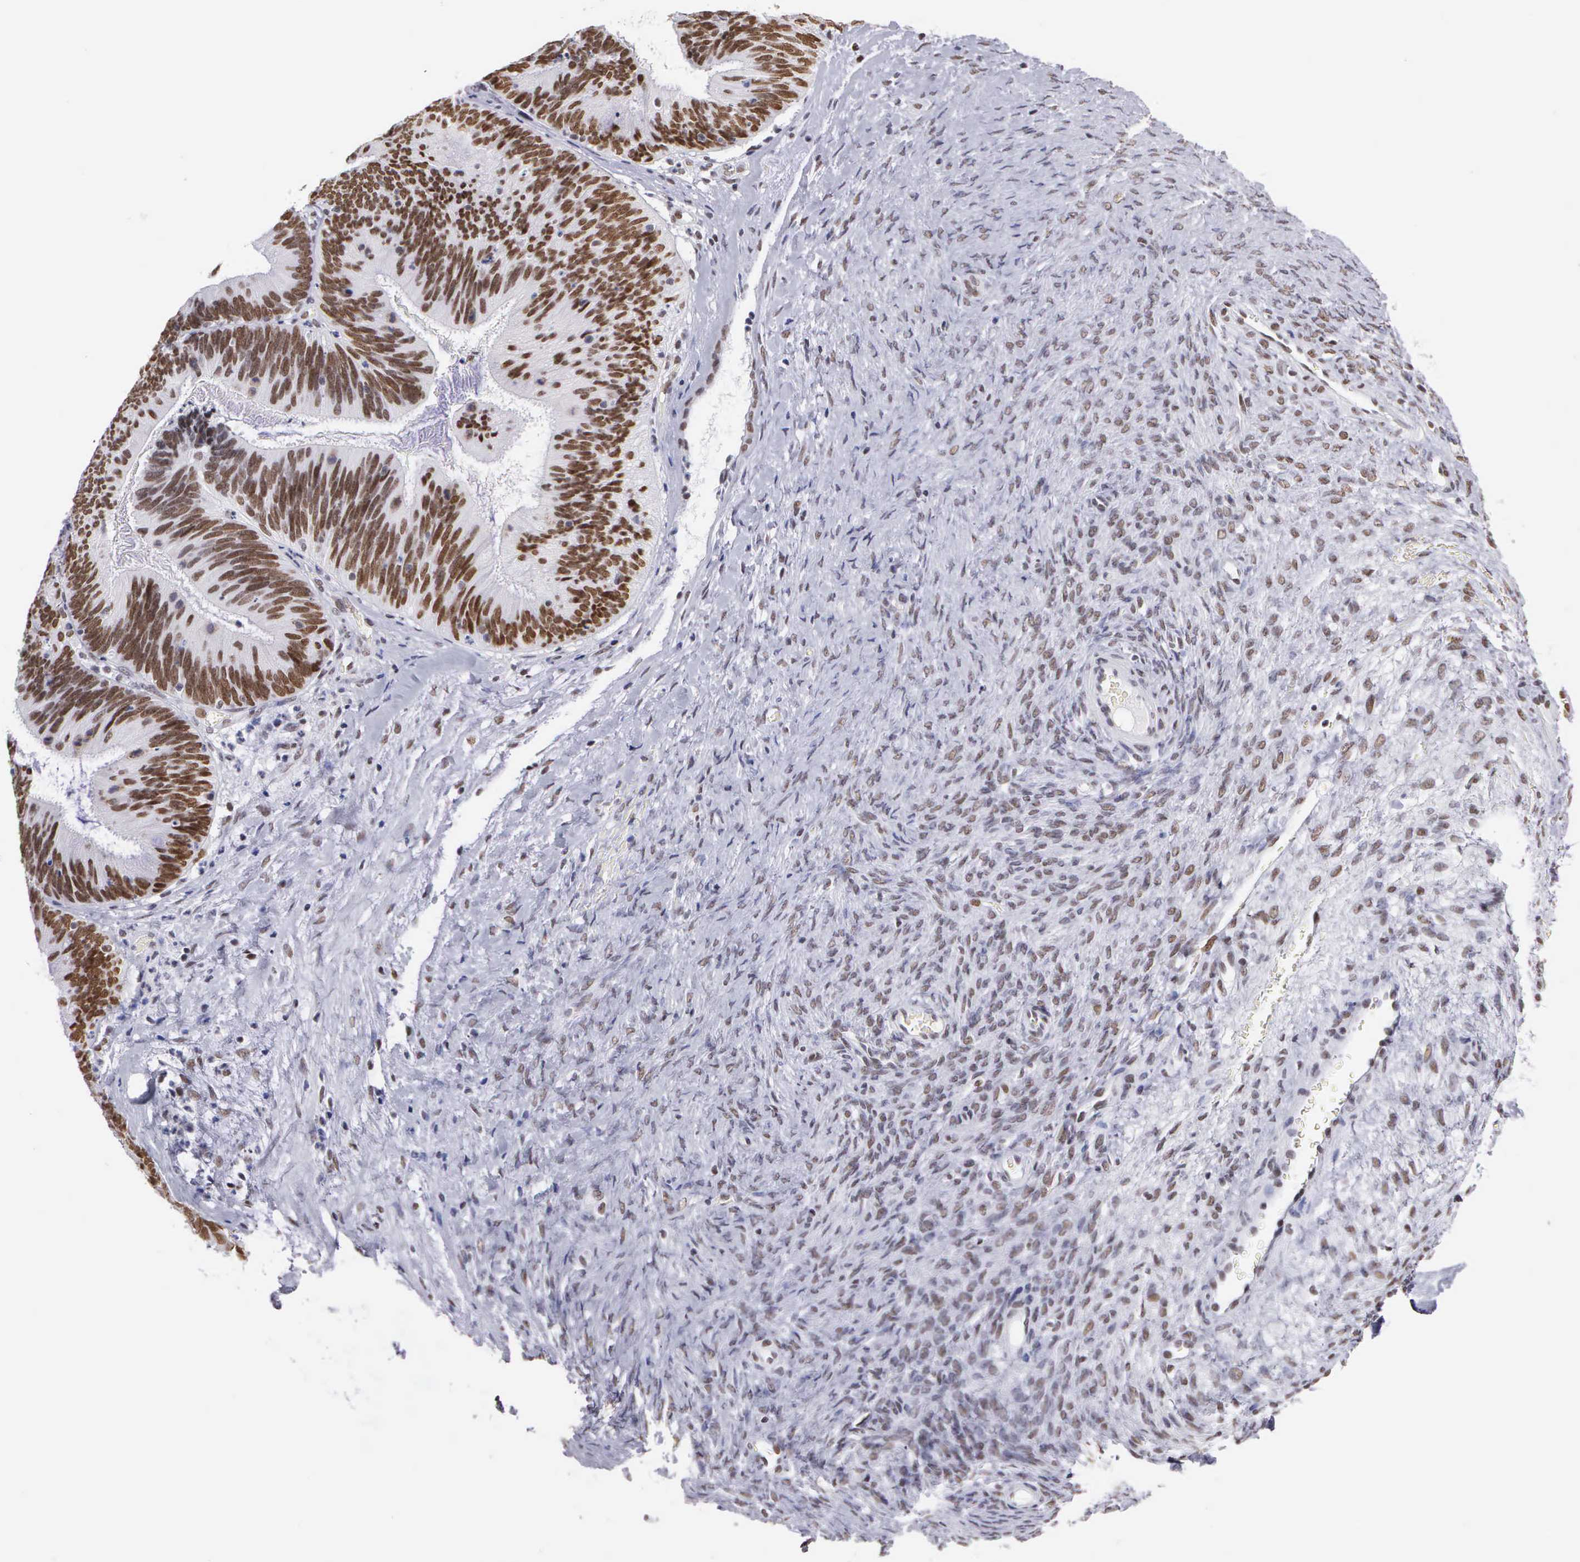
{"staining": {"intensity": "strong", "quantity": ">75%", "location": "nuclear"}, "tissue": "ovarian cancer", "cell_type": "Tumor cells", "image_type": "cancer", "snomed": [{"axis": "morphology", "description": "Carcinoma, endometroid"}, {"axis": "topography", "description": "Ovary"}], "caption": "Immunohistochemistry (IHC) (DAB) staining of ovarian cancer shows strong nuclear protein positivity in approximately >75% of tumor cells.", "gene": "CSTF2", "patient": {"sex": "female", "age": 52}}